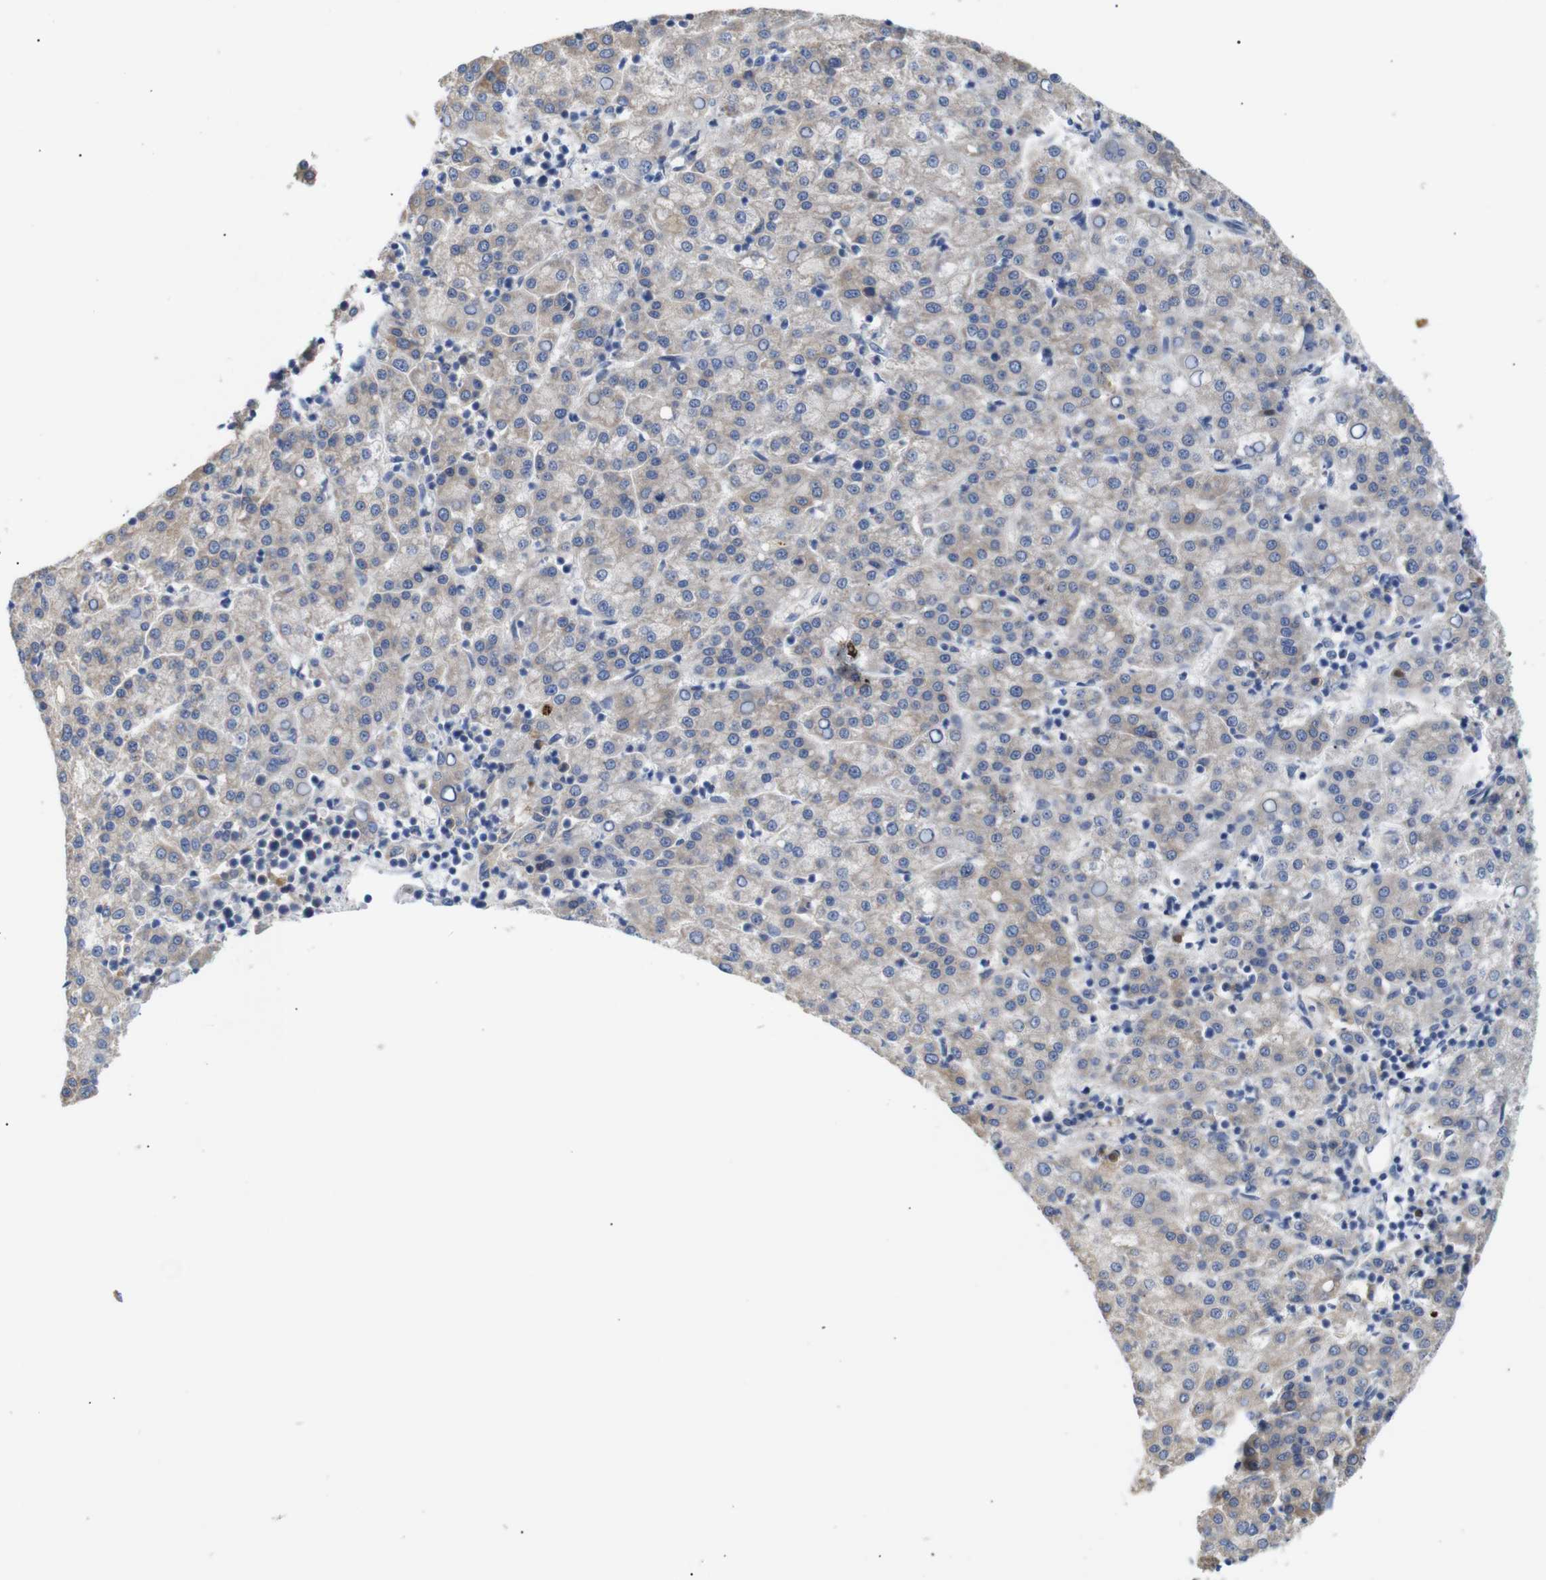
{"staining": {"intensity": "weak", "quantity": ">75%", "location": "cytoplasmic/membranous"}, "tissue": "liver cancer", "cell_type": "Tumor cells", "image_type": "cancer", "snomed": [{"axis": "morphology", "description": "Carcinoma, Hepatocellular, NOS"}, {"axis": "topography", "description": "Liver"}], "caption": "Immunohistochemical staining of human liver cancer (hepatocellular carcinoma) shows weak cytoplasmic/membranous protein staining in approximately >75% of tumor cells.", "gene": "ALOX15", "patient": {"sex": "female", "age": 58}}